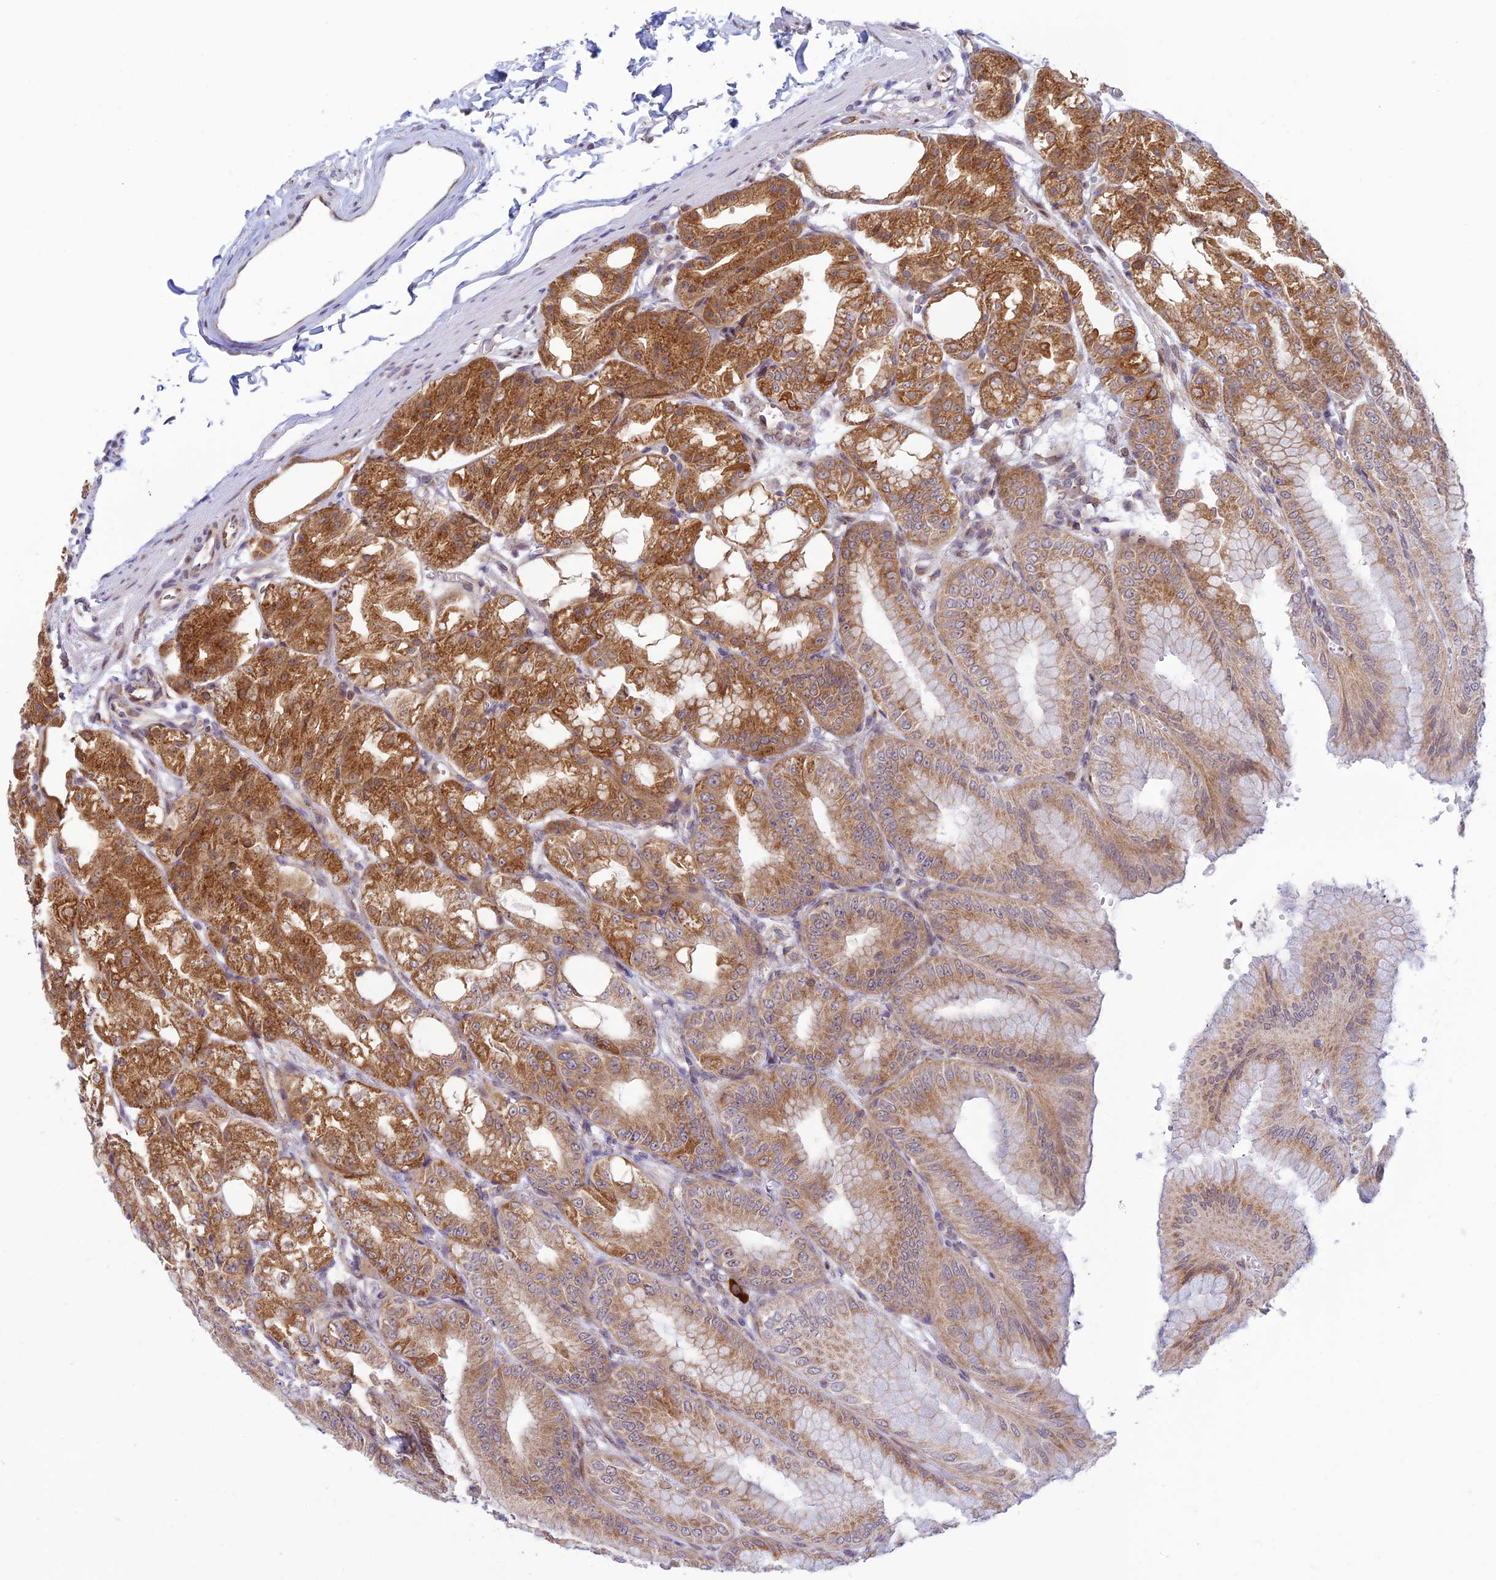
{"staining": {"intensity": "strong", "quantity": ">75%", "location": "cytoplasmic/membranous"}, "tissue": "stomach", "cell_type": "Glandular cells", "image_type": "normal", "snomed": [{"axis": "morphology", "description": "Normal tissue, NOS"}, {"axis": "topography", "description": "Stomach, lower"}], "caption": "High-magnification brightfield microscopy of benign stomach stained with DAB (brown) and counterstained with hematoxylin (blue). glandular cells exhibit strong cytoplasmic/membranous expression is present in about>75% of cells.", "gene": "HOOK2", "patient": {"sex": "male", "age": 71}}